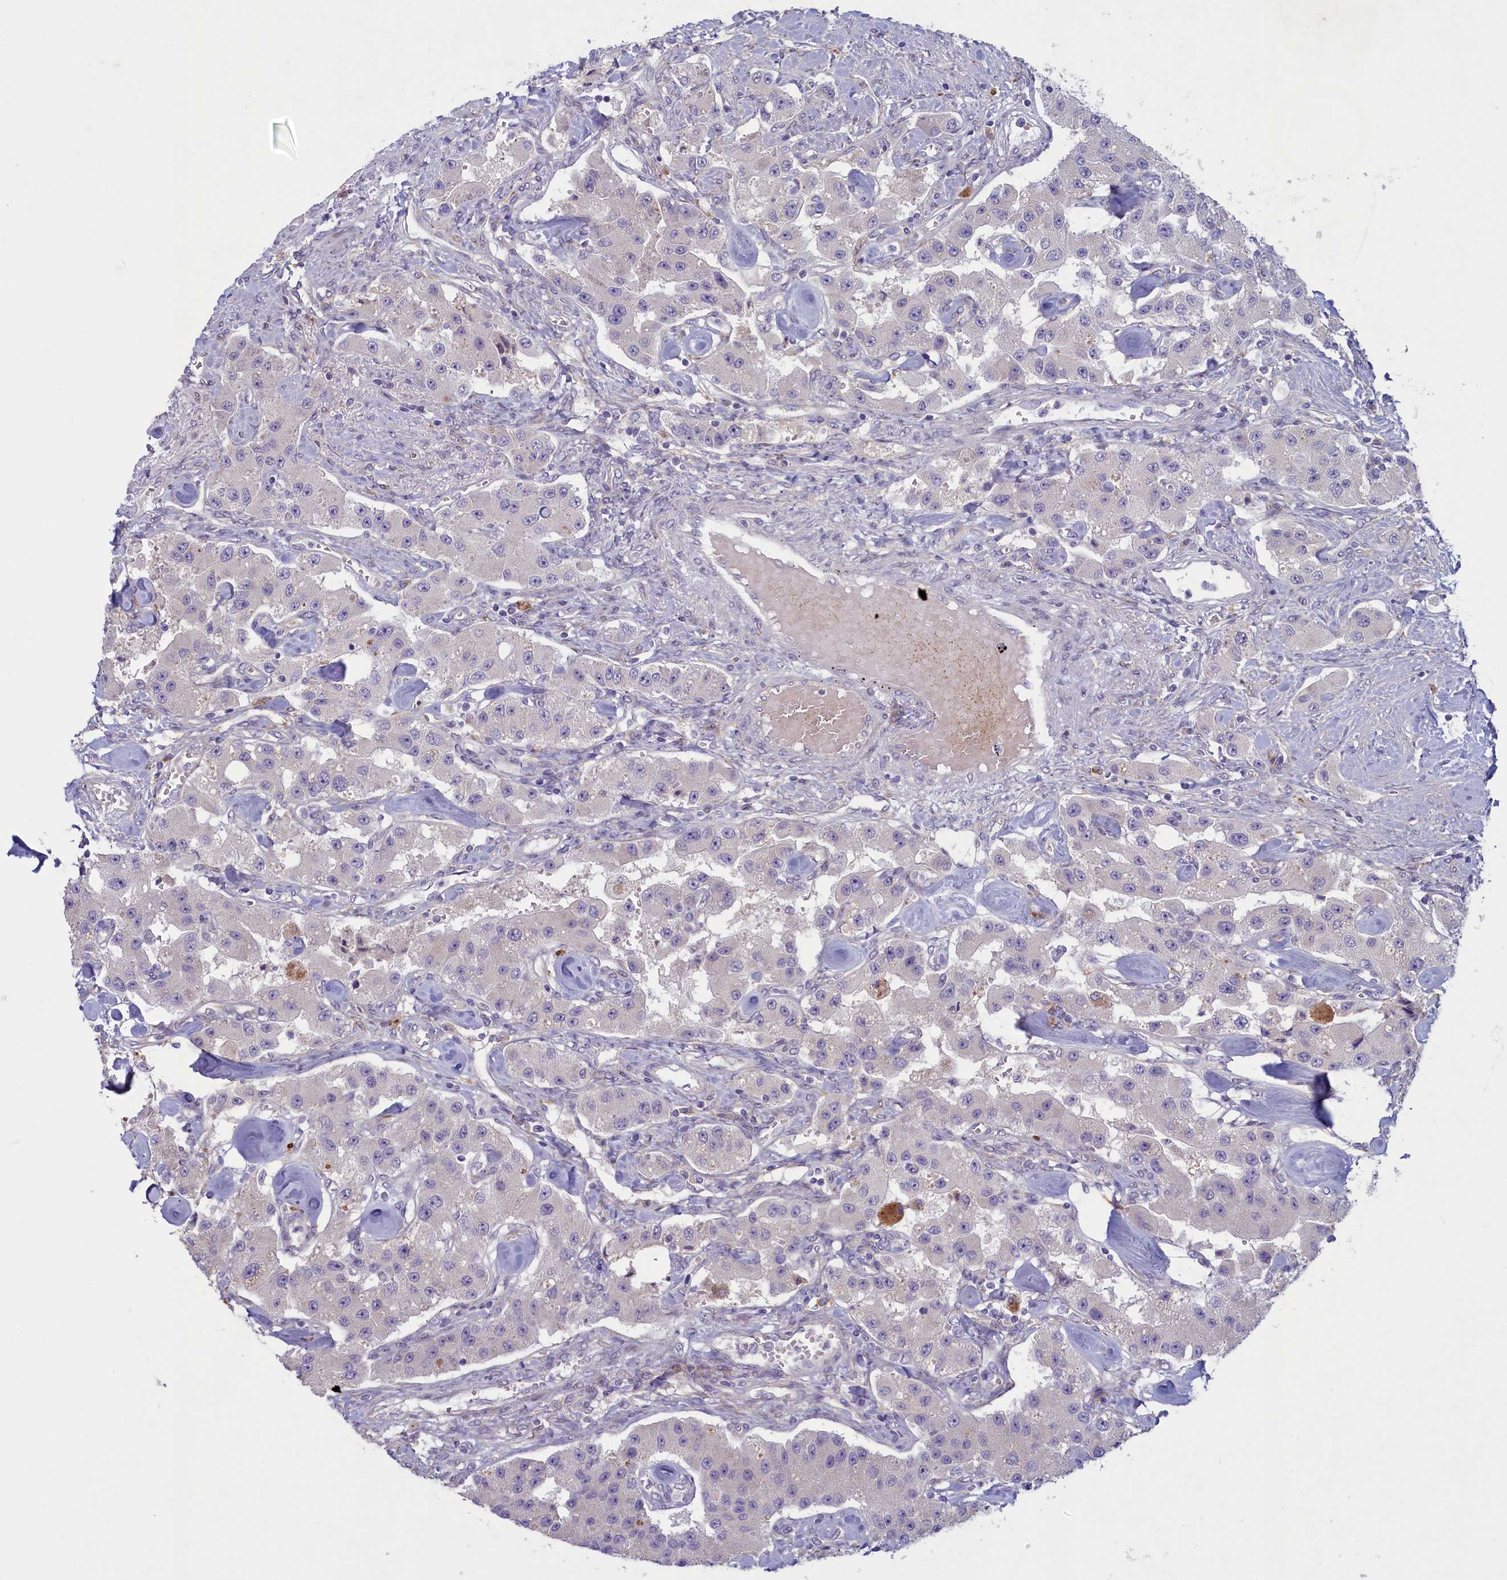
{"staining": {"intensity": "negative", "quantity": "none", "location": "none"}, "tissue": "carcinoid", "cell_type": "Tumor cells", "image_type": "cancer", "snomed": [{"axis": "morphology", "description": "Carcinoid, malignant, NOS"}, {"axis": "topography", "description": "Pancreas"}], "caption": "Histopathology image shows no protein positivity in tumor cells of carcinoid (malignant) tissue.", "gene": "PLEKHG6", "patient": {"sex": "male", "age": 41}}